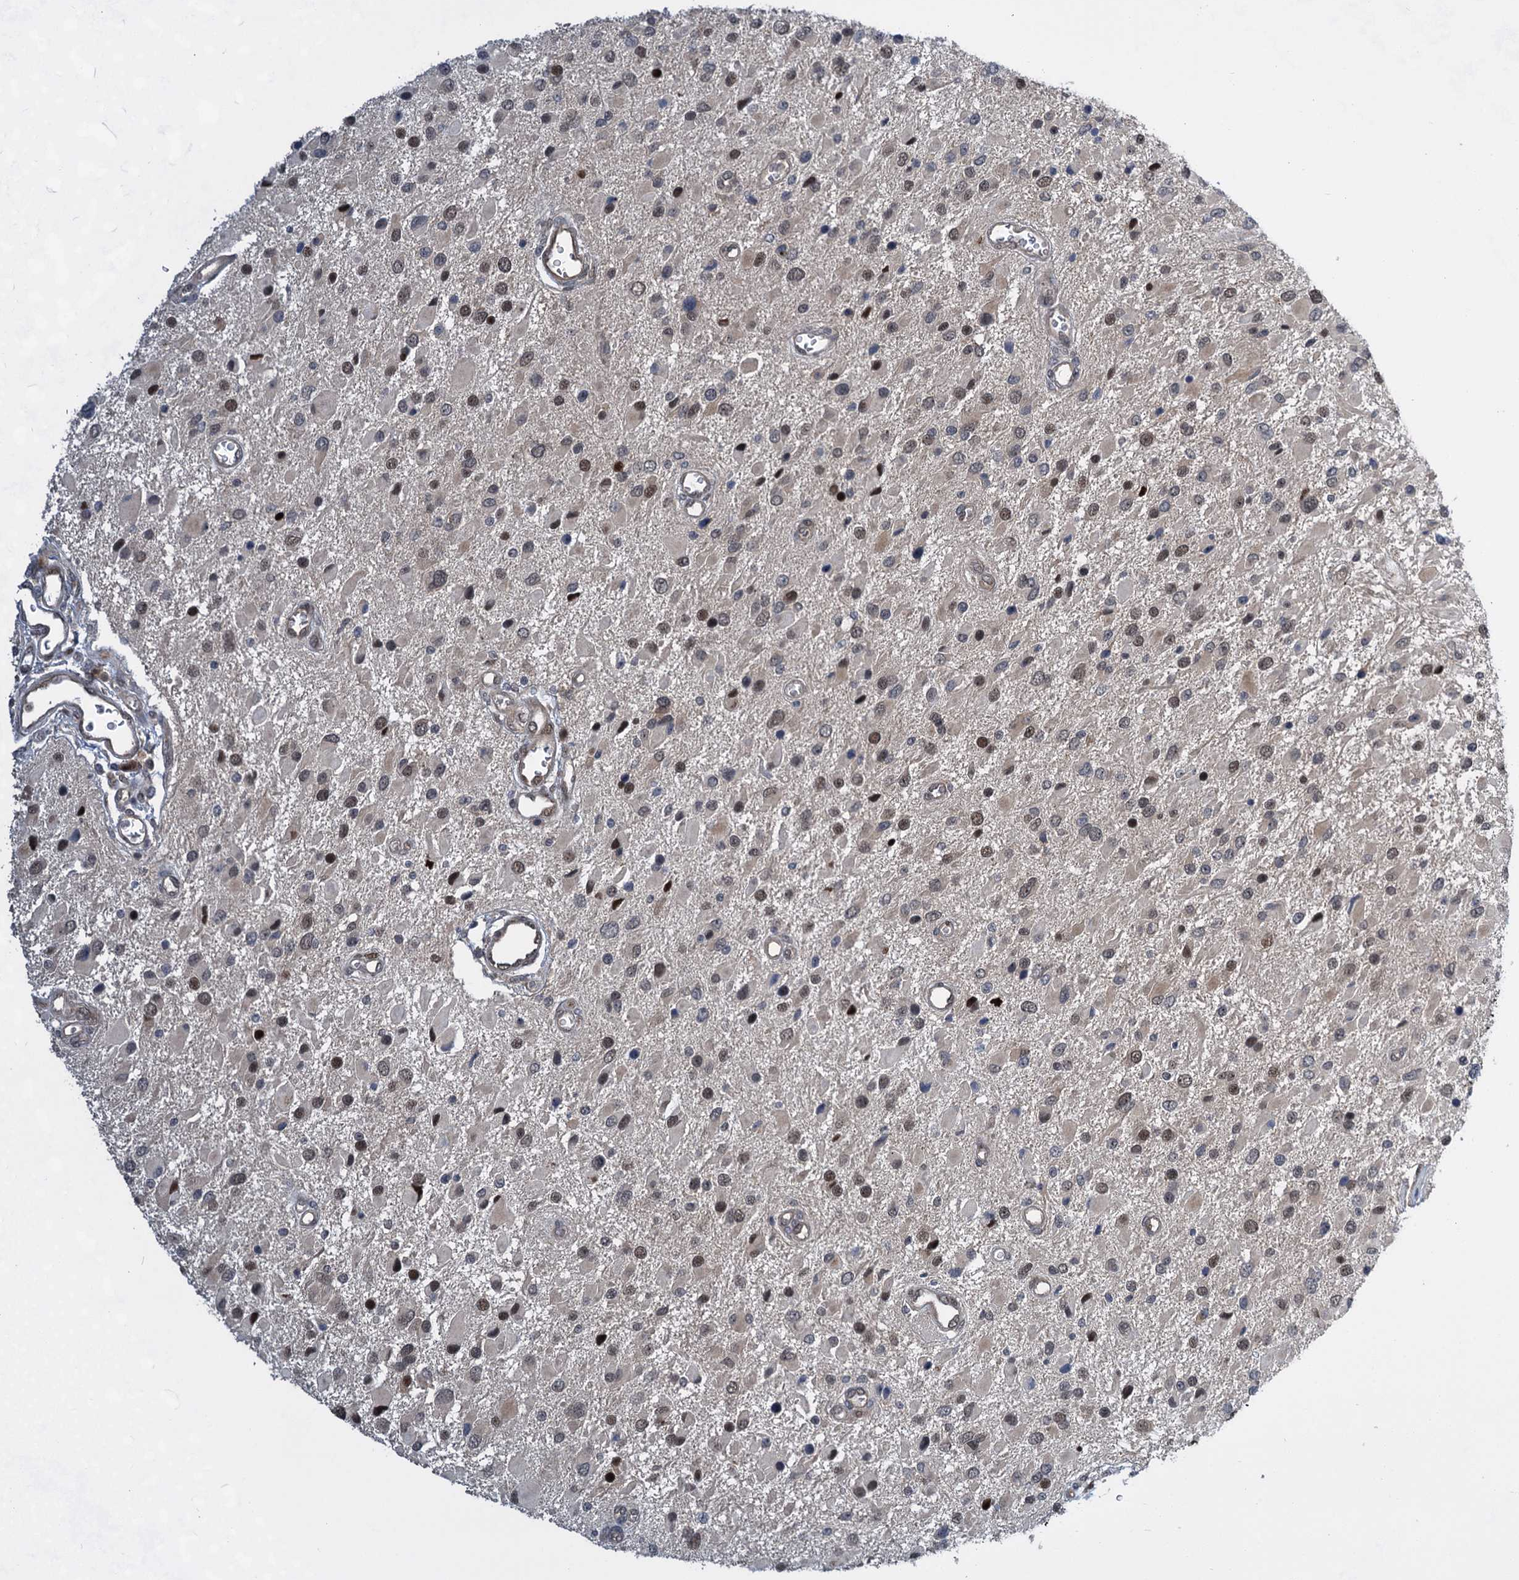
{"staining": {"intensity": "moderate", "quantity": "<25%", "location": "nuclear"}, "tissue": "glioma", "cell_type": "Tumor cells", "image_type": "cancer", "snomed": [{"axis": "morphology", "description": "Glioma, malignant, High grade"}, {"axis": "topography", "description": "Brain"}], "caption": "Protein analysis of malignant glioma (high-grade) tissue displays moderate nuclear staining in approximately <25% of tumor cells.", "gene": "GPBP1", "patient": {"sex": "male", "age": 53}}